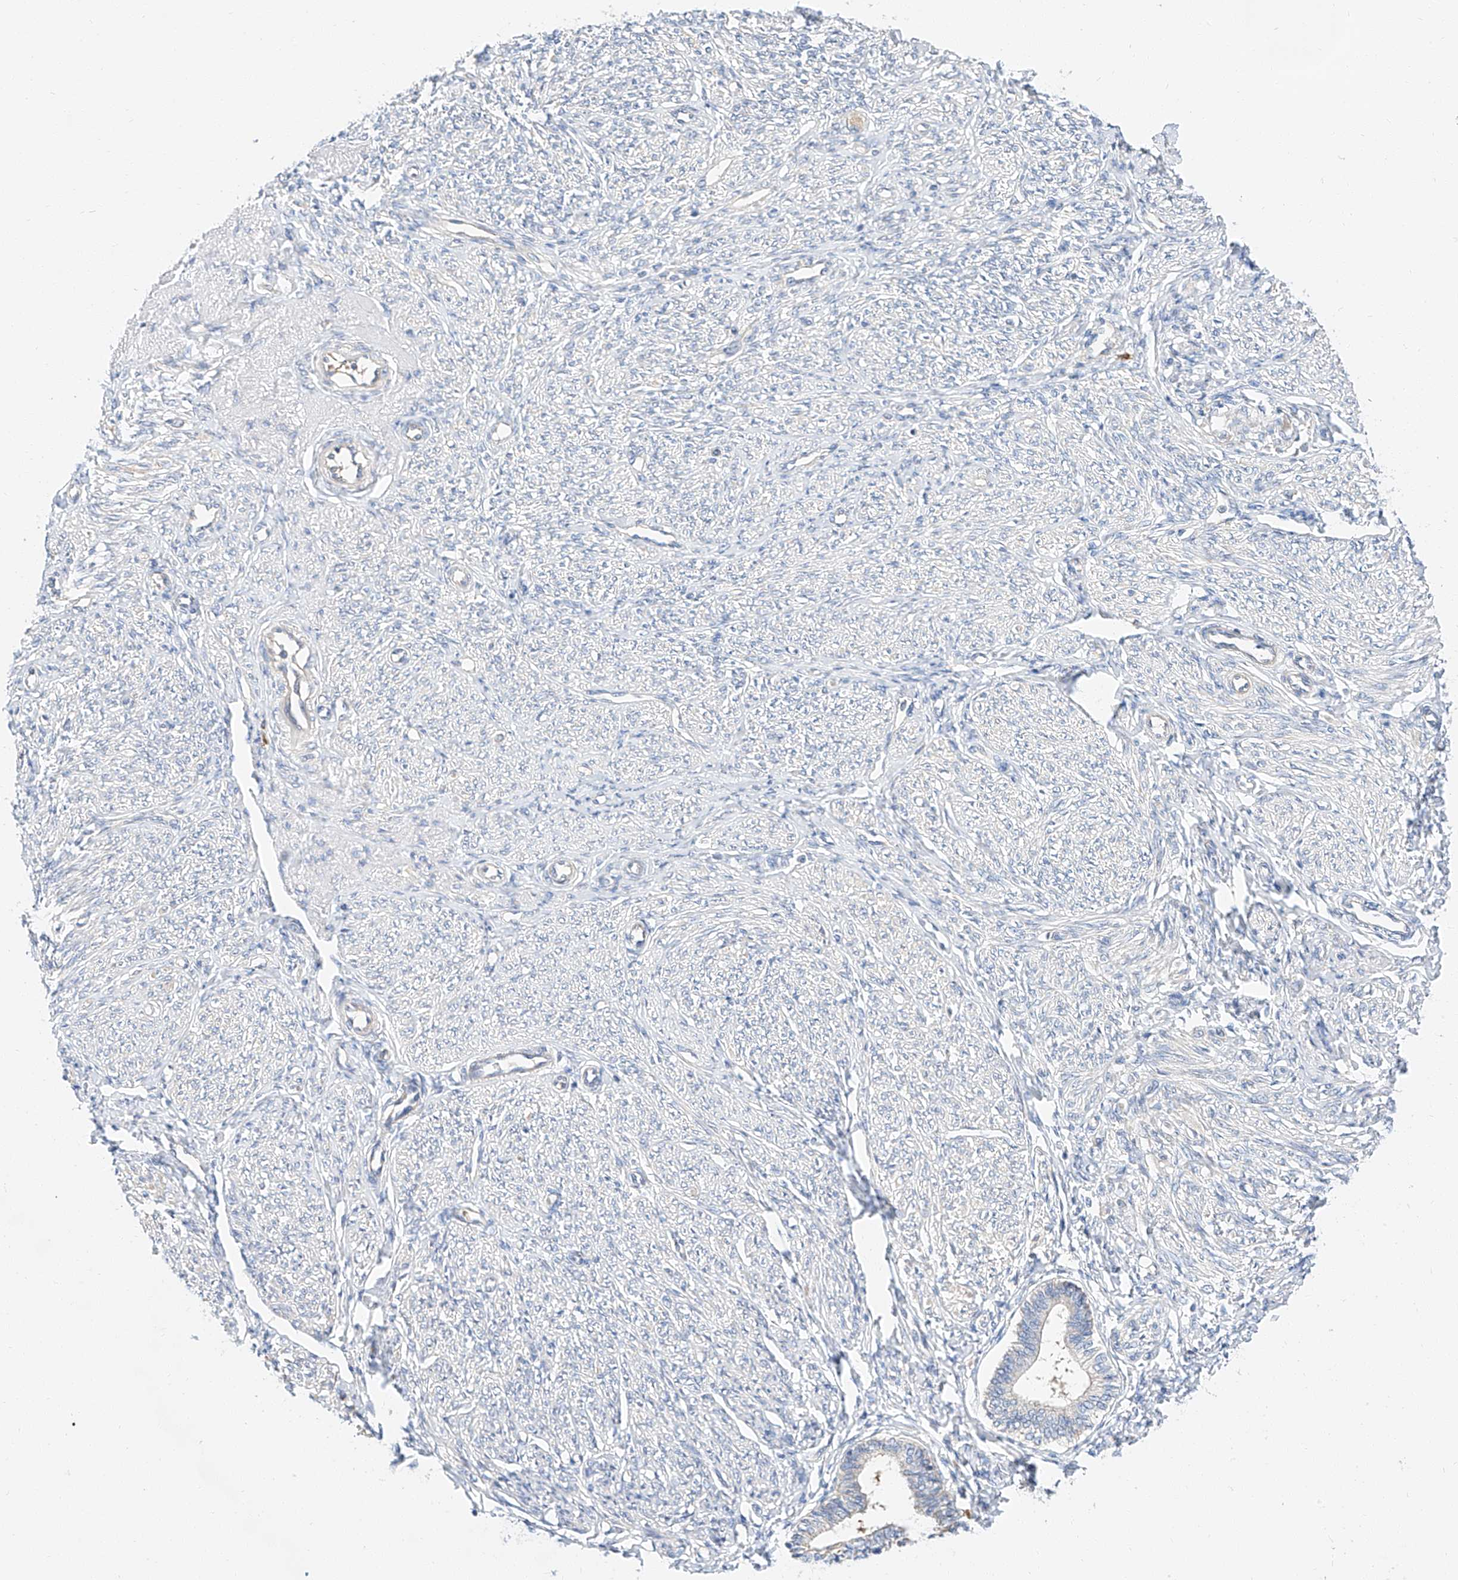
{"staining": {"intensity": "negative", "quantity": "none", "location": "none"}, "tissue": "endometrium", "cell_type": "Cells in endometrial stroma", "image_type": "normal", "snomed": [{"axis": "morphology", "description": "Normal tissue, NOS"}, {"axis": "topography", "description": "Endometrium"}], "caption": "Immunohistochemistry micrograph of unremarkable endometrium: endometrium stained with DAB exhibits no significant protein expression in cells in endometrial stroma. (Immunohistochemistry, brightfield microscopy, high magnification).", "gene": "GLMN", "patient": {"sex": "female", "age": 72}}